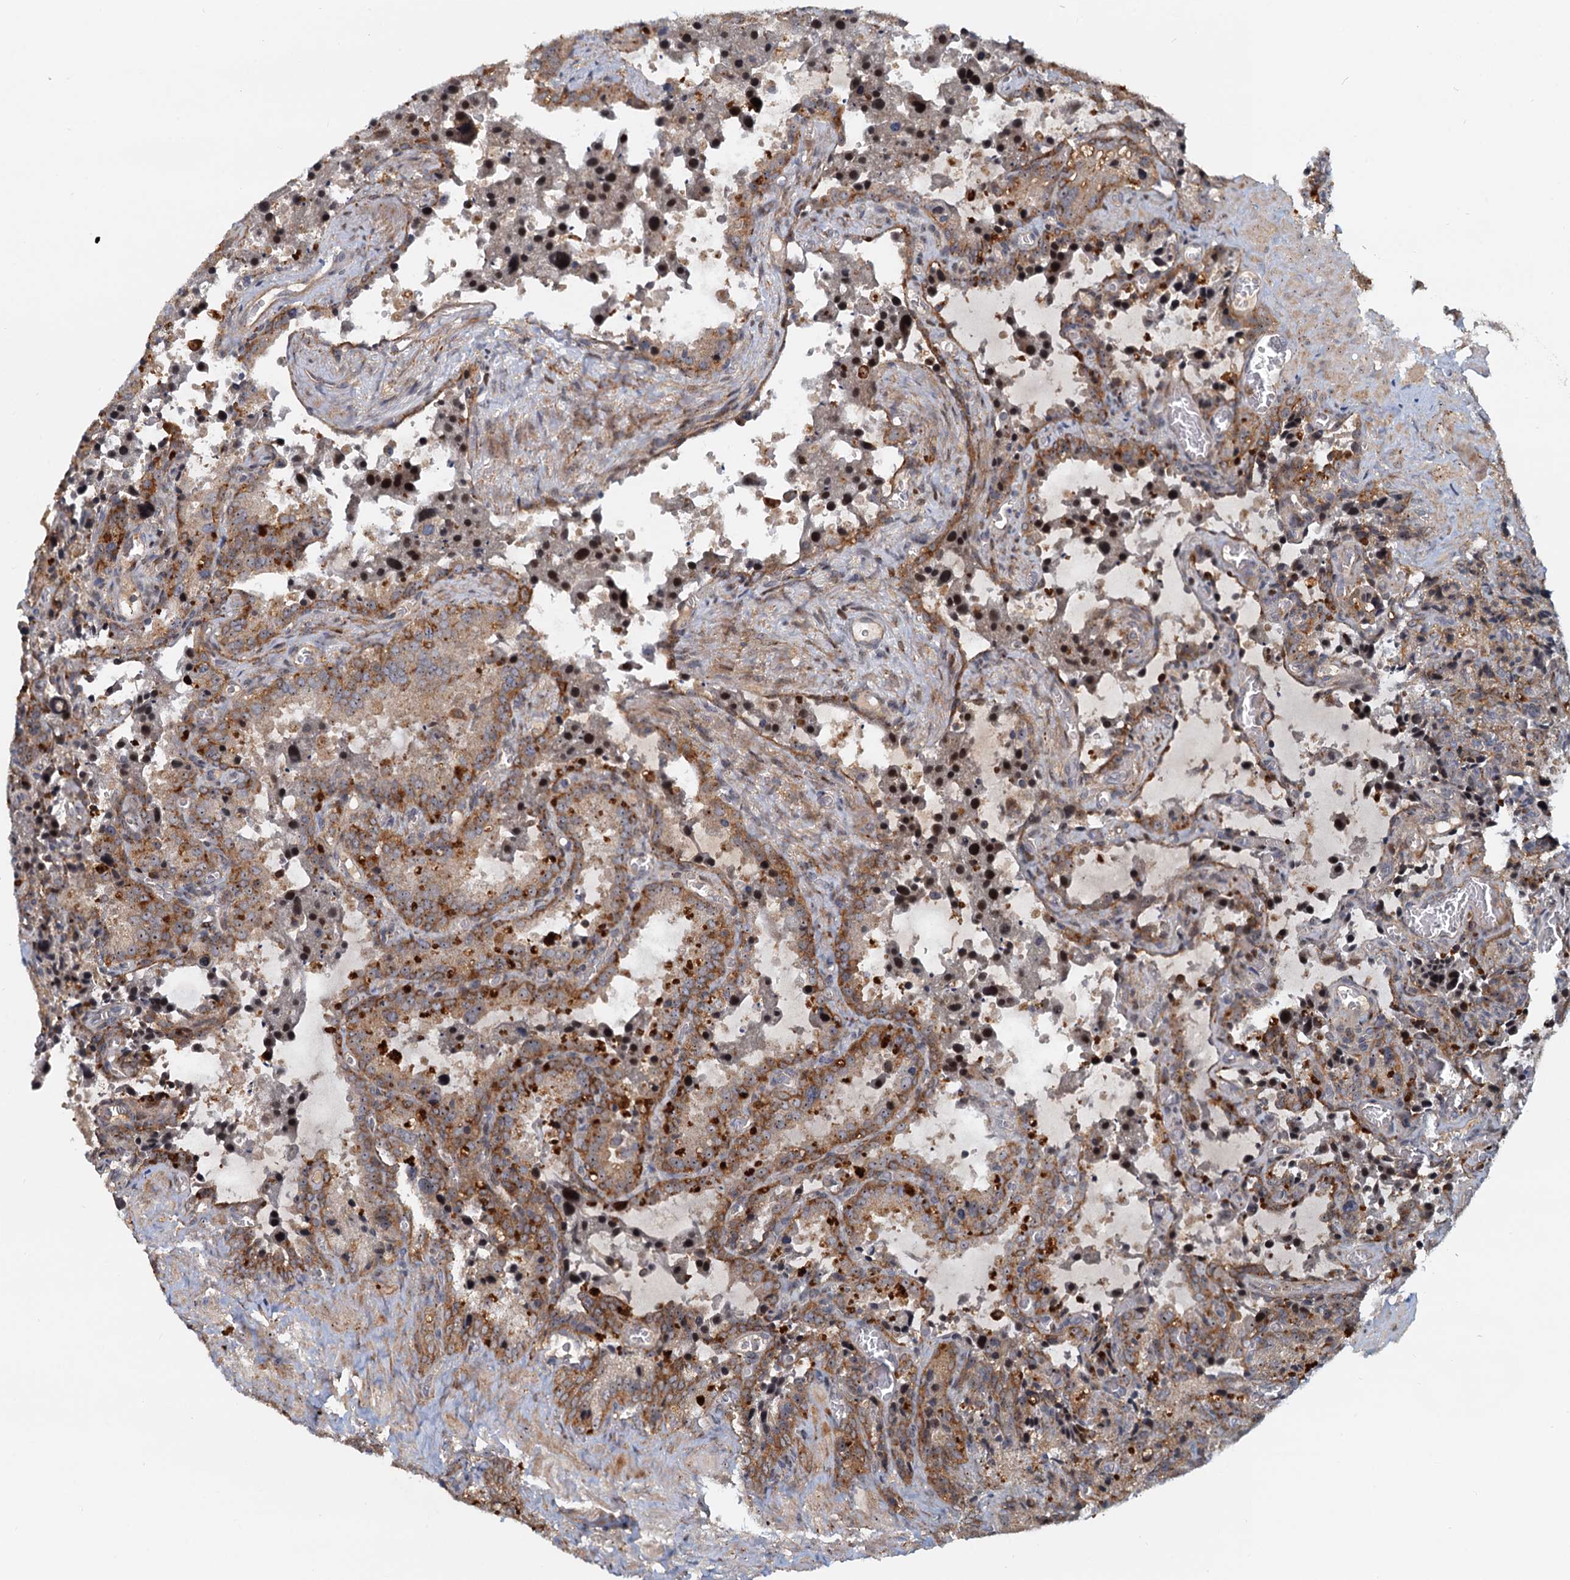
{"staining": {"intensity": "moderate", "quantity": ">75%", "location": "cytoplasmic/membranous"}, "tissue": "seminal vesicle", "cell_type": "Glandular cells", "image_type": "normal", "snomed": [{"axis": "morphology", "description": "Normal tissue, NOS"}, {"axis": "topography", "description": "Seminal veicle"}], "caption": "Immunohistochemical staining of normal seminal vesicle demonstrates >75% levels of moderate cytoplasmic/membranous protein expression in approximately >75% of glandular cells.", "gene": "TOLLIP", "patient": {"sex": "male", "age": 62}}